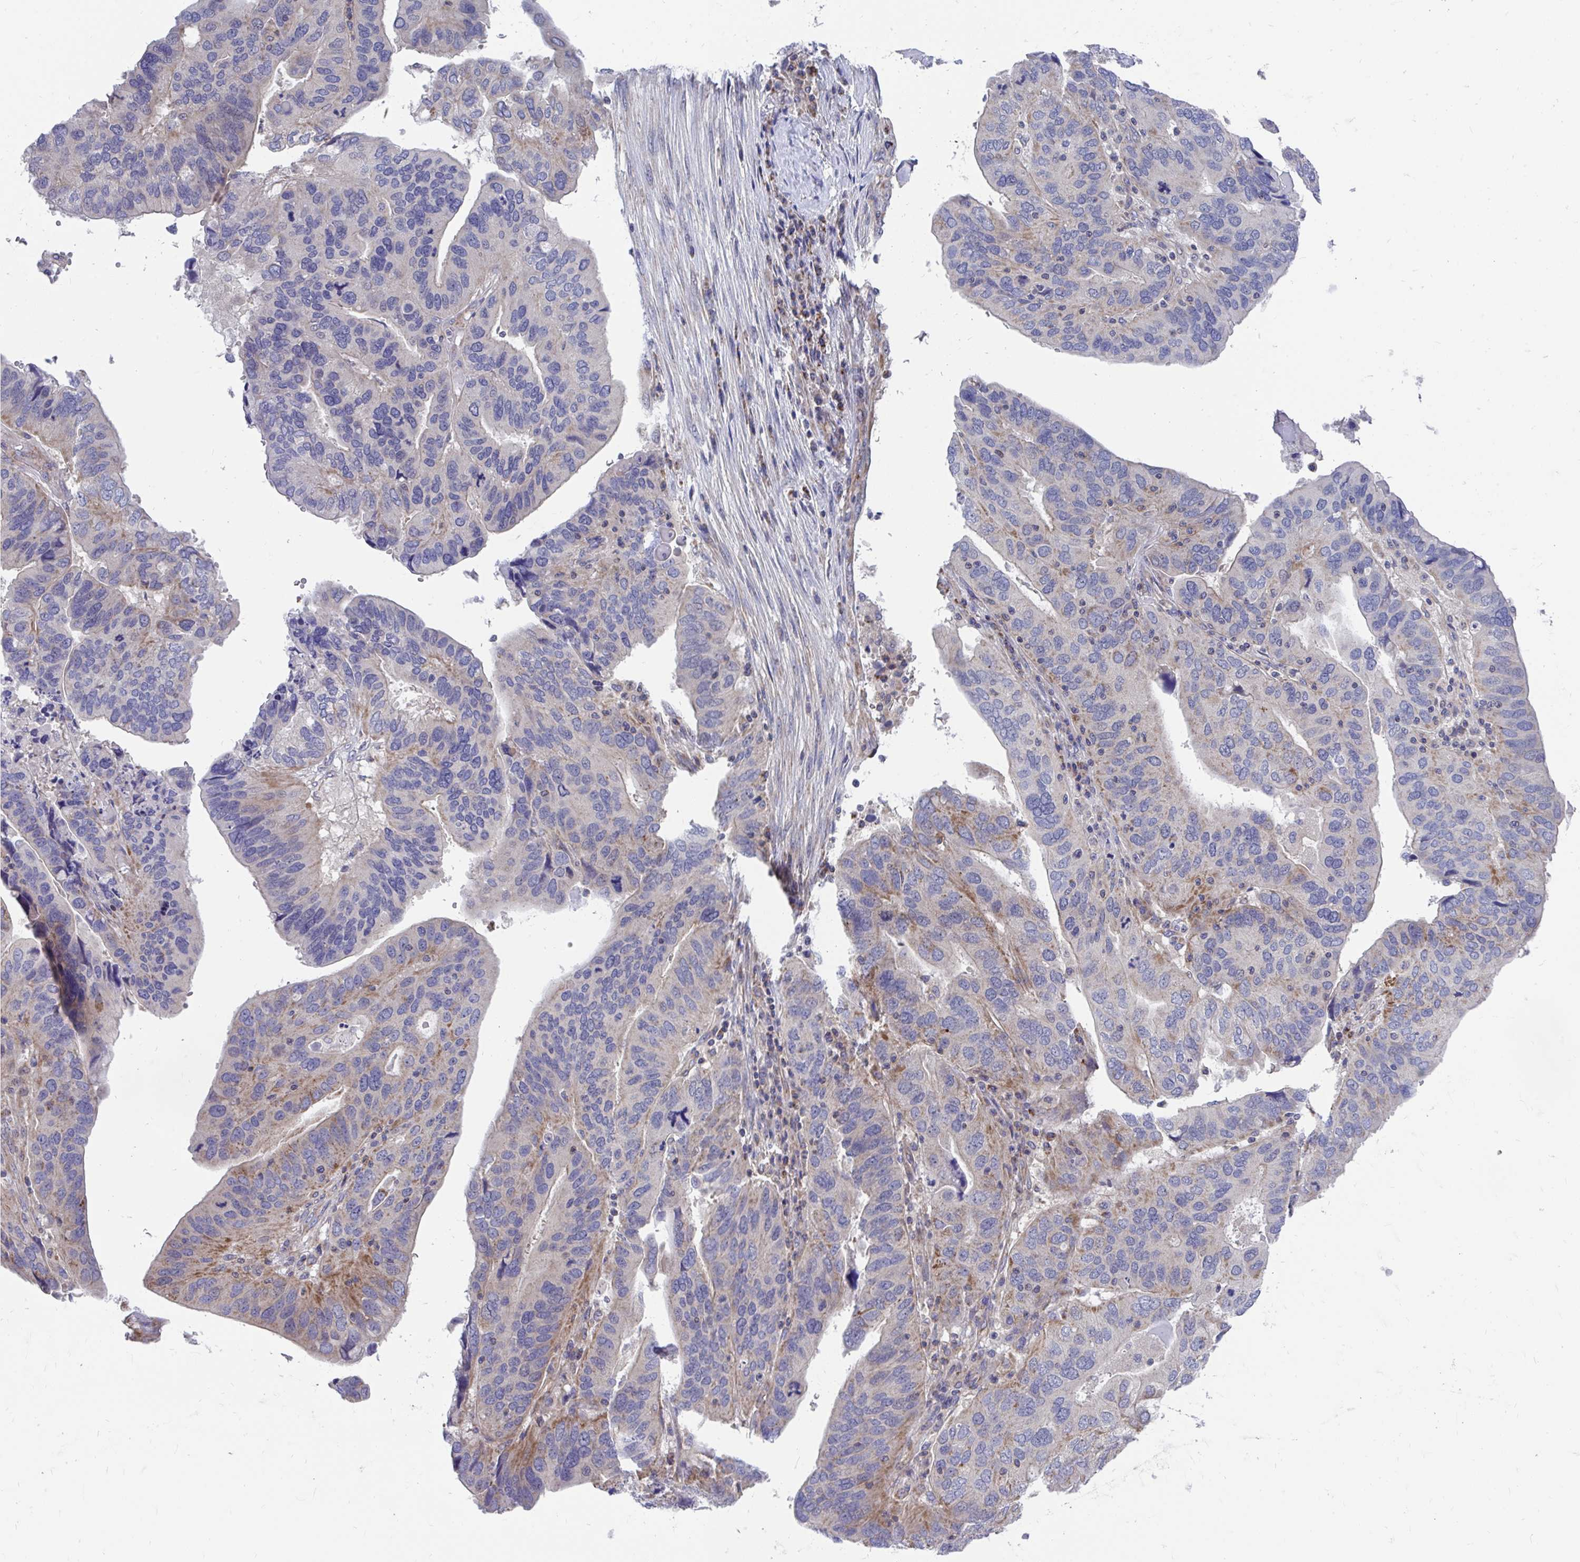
{"staining": {"intensity": "negative", "quantity": "none", "location": "none"}, "tissue": "ovarian cancer", "cell_type": "Tumor cells", "image_type": "cancer", "snomed": [{"axis": "morphology", "description": "Cystadenocarcinoma, serous, NOS"}, {"axis": "topography", "description": "Ovary"}], "caption": "Human ovarian serous cystadenocarcinoma stained for a protein using immunohistochemistry exhibits no expression in tumor cells.", "gene": "FHIP1B", "patient": {"sex": "female", "age": 79}}